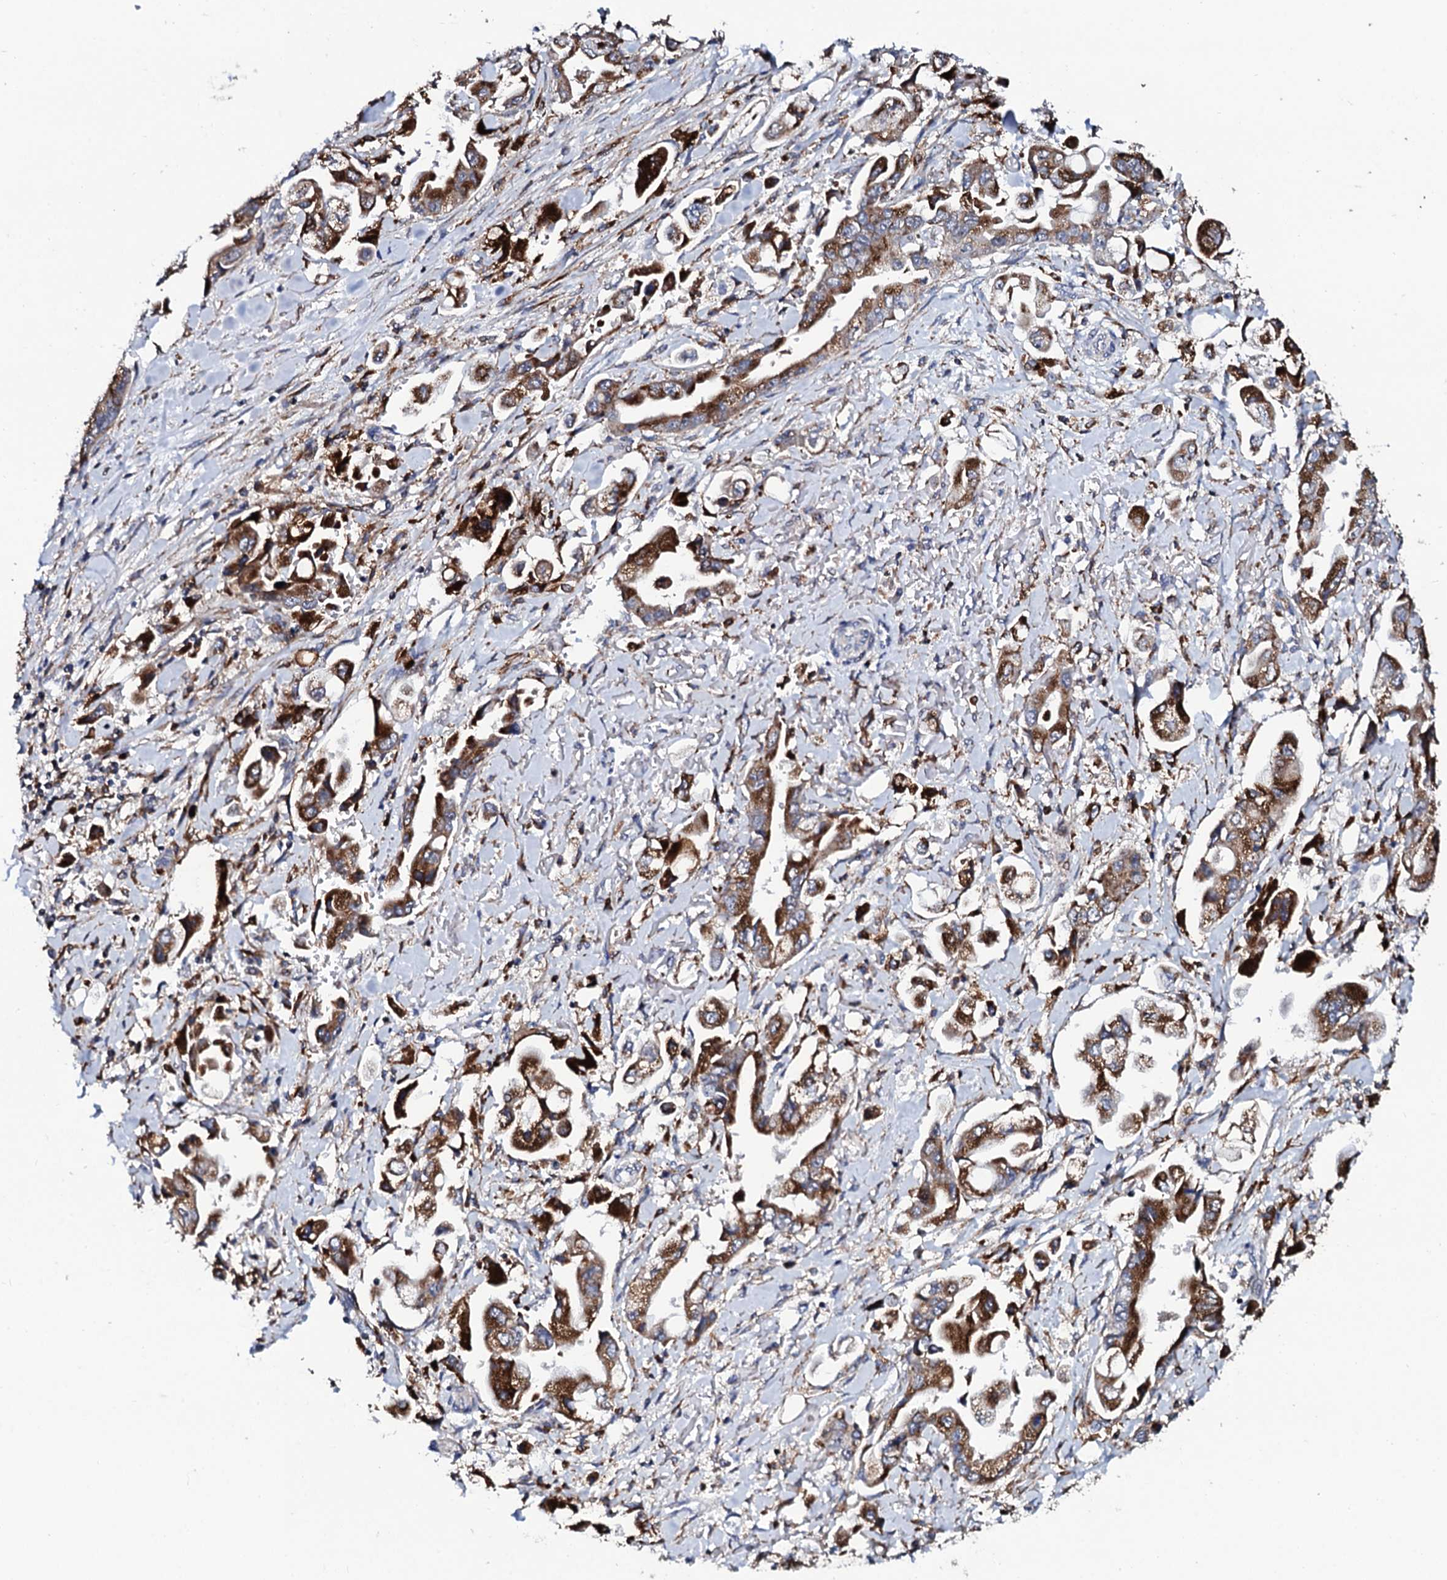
{"staining": {"intensity": "strong", "quantity": ">75%", "location": "cytoplasmic/membranous"}, "tissue": "stomach cancer", "cell_type": "Tumor cells", "image_type": "cancer", "snomed": [{"axis": "morphology", "description": "Adenocarcinoma, NOS"}, {"axis": "topography", "description": "Stomach"}], "caption": "Immunohistochemical staining of human stomach cancer demonstrates high levels of strong cytoplasmic/membranous protein staining in about >75% of tumor cells.", "gene": "TCIRG1", "patient": {"sex": "male", "age": 62}}